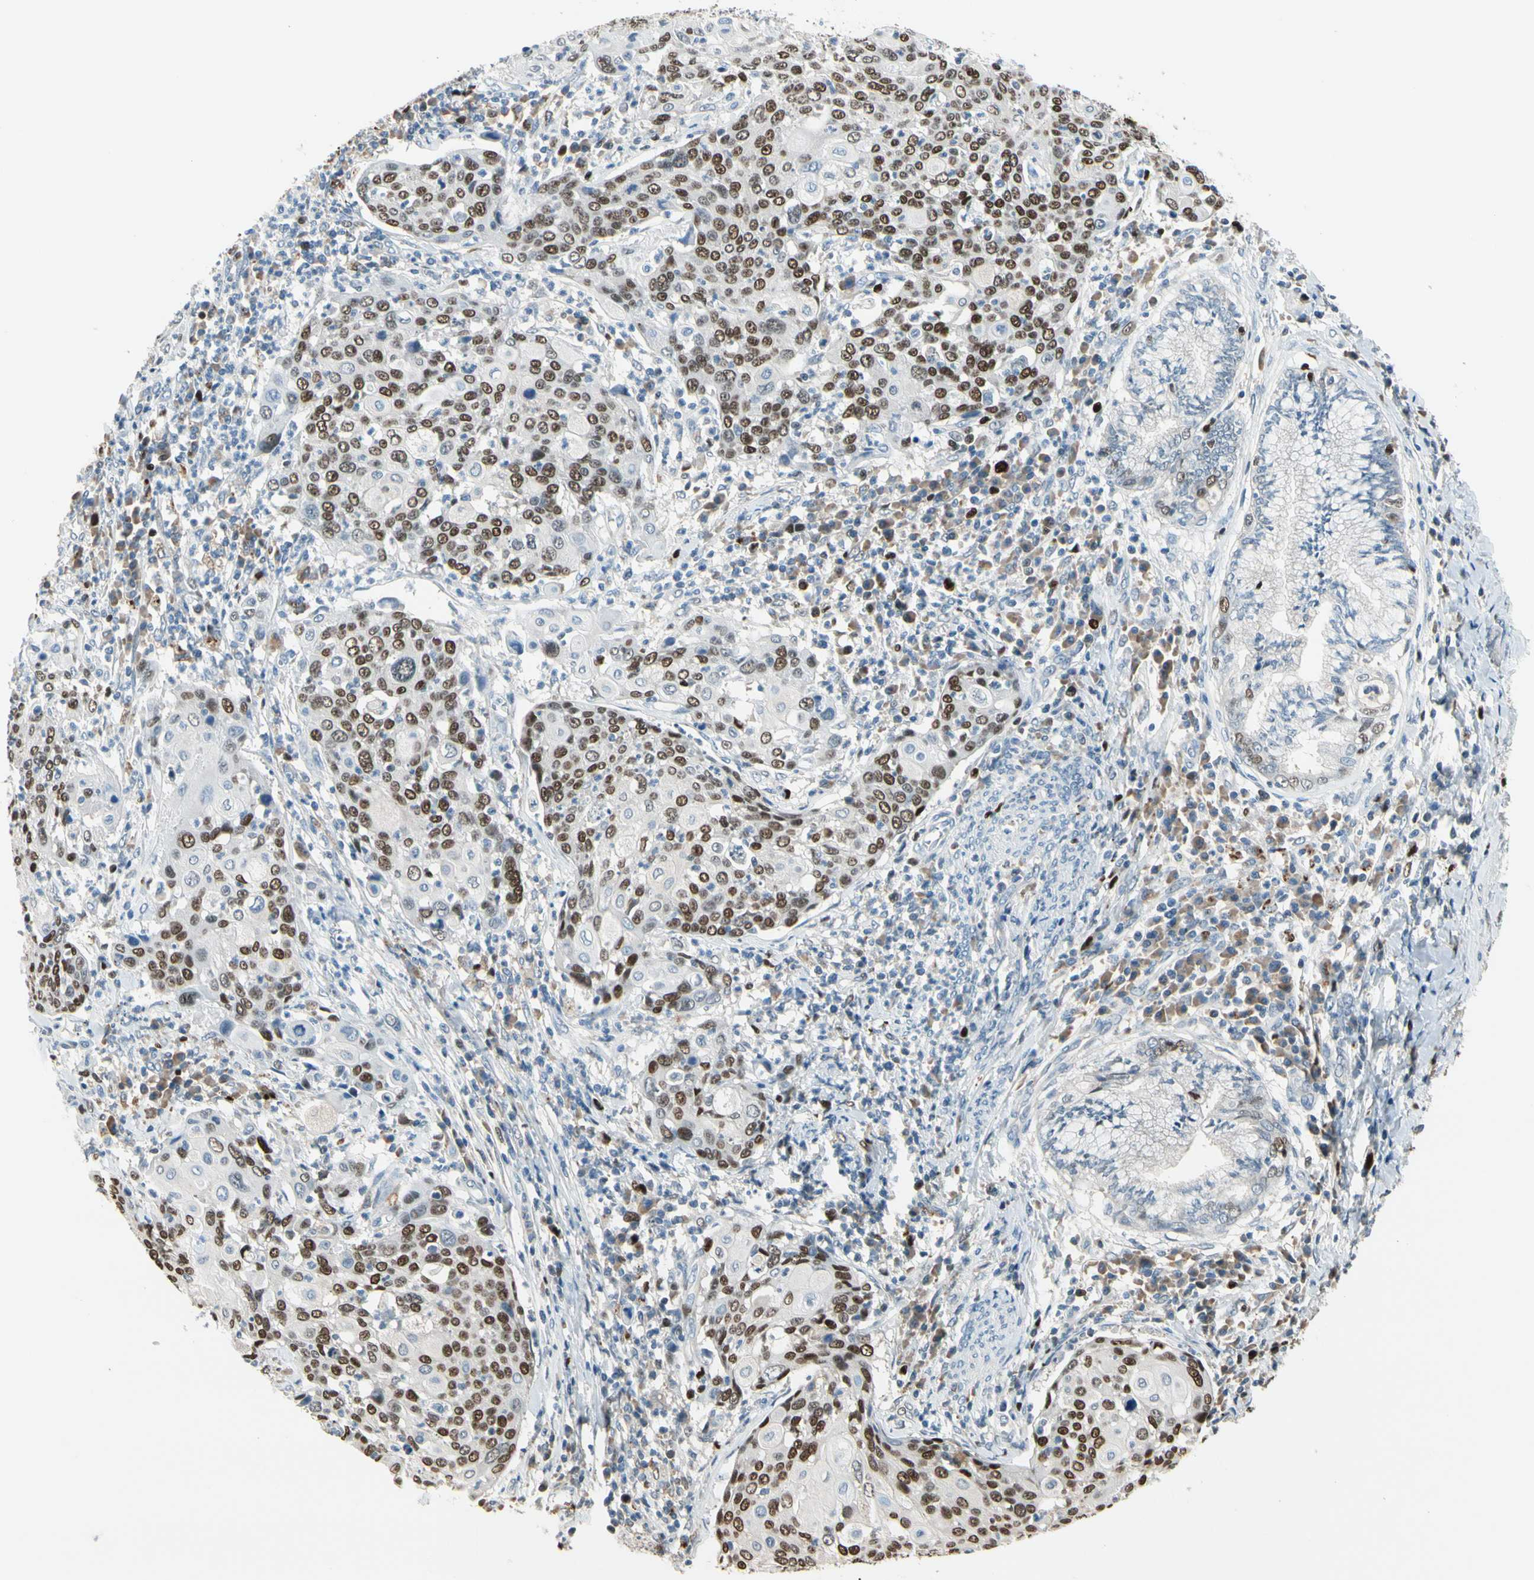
{"staining": {"intensity": "strong", "quantity": ">75%", "location": "nuclear"}, "tissue": "cervical cancer", "cell_type": "Tumor cells", "image_type": "cancer", "snomed": [{"axis": "morphology", "description": "Squamous cell carcinoma, NOS"}, {"axis": "topography", "description": "Cervix"}], "caption": "Immunohistochemistry (IHC) (DAB) staining of squamous cell carcinoma (cervical) reveals strong nuclear protein staining in approximately >75% of tumor cells.", "gene": "ZKSCAN4", "patient": {"sex": "female", "age": 40}}